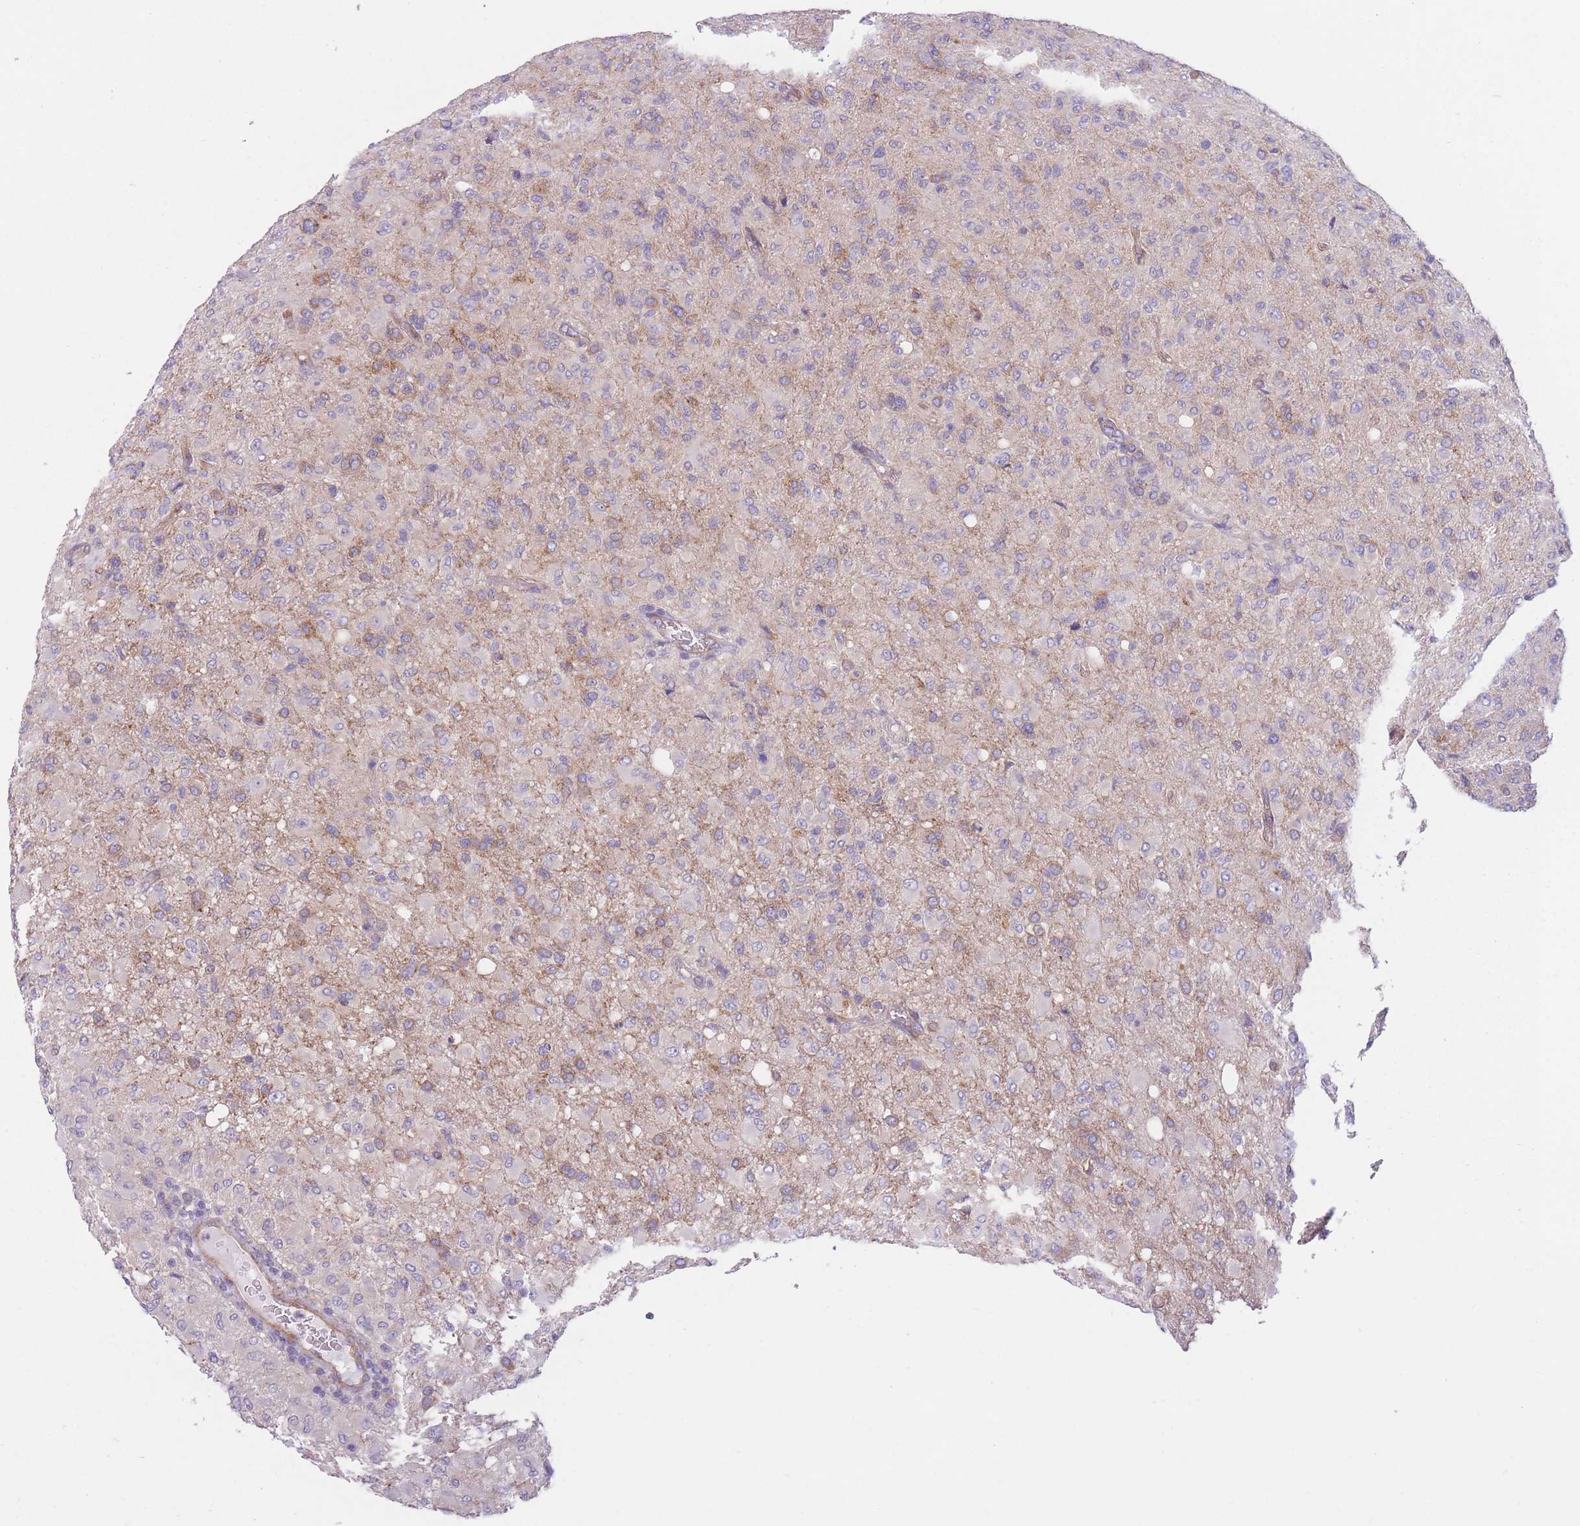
{"staining": {"intensity": "weak", "quantity": "<25%", "location": "cytoplasmic/membranous"}, "tissue": "glioma", "cell_type": "Tumor cells", "image_type": "cancer", "snomed": [{"axis": "morphology", "description": "Glioma, malignant, High grade"}, {"axis": "topography", "description": "Brain"}], "caption": "Immunohistochemical staining of human malignant glioma (high-grade) shows no significant expression in tumor cells.", "gene": "SERPINB3", "patient": {"sex": "female", "age": 57}}